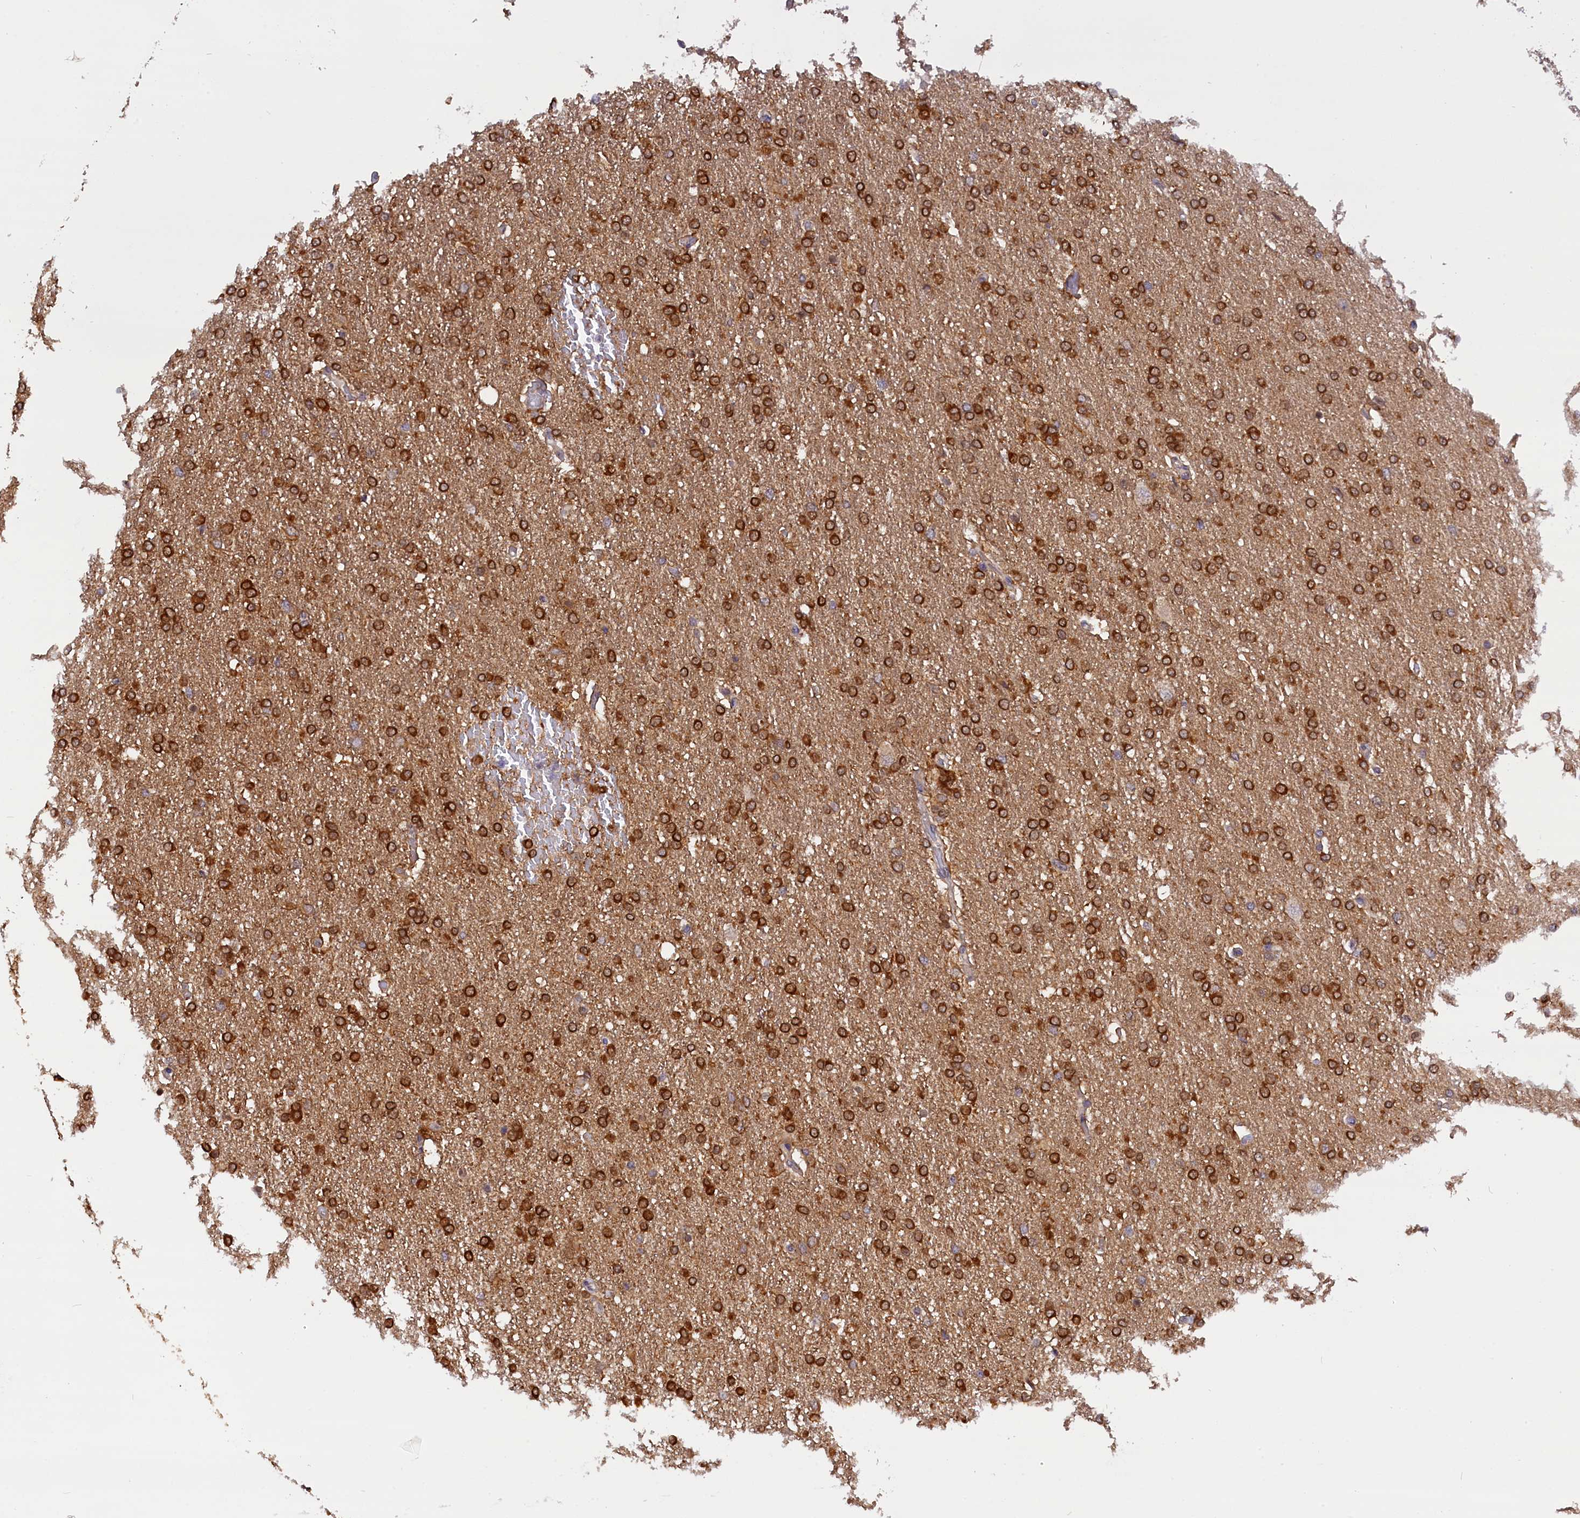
{"staining": {"intensity": "strong", "quantity": ">75%", "location": "nuclear"}, "tissue": "glioma", "cell_type": "Tumor cells", "image_type": "cancer", "snomed": [{"axis": "morphology", "description": "Glioma, malignant, High grade"}, {"axis": "topography", "description": "Brain"}], "caption": "Immunohistochemical staining of glioma displays high levels of strong nuclear protein staining in approximately >75% of tumor cells. The staining was performed using DAB to visualize the protein expression in brown, while the nuclei were stained in blue with hematoxylin (Magnification: 20x).", "gene": "TBCB", "patient": {"sex": "male", "age": 72}}